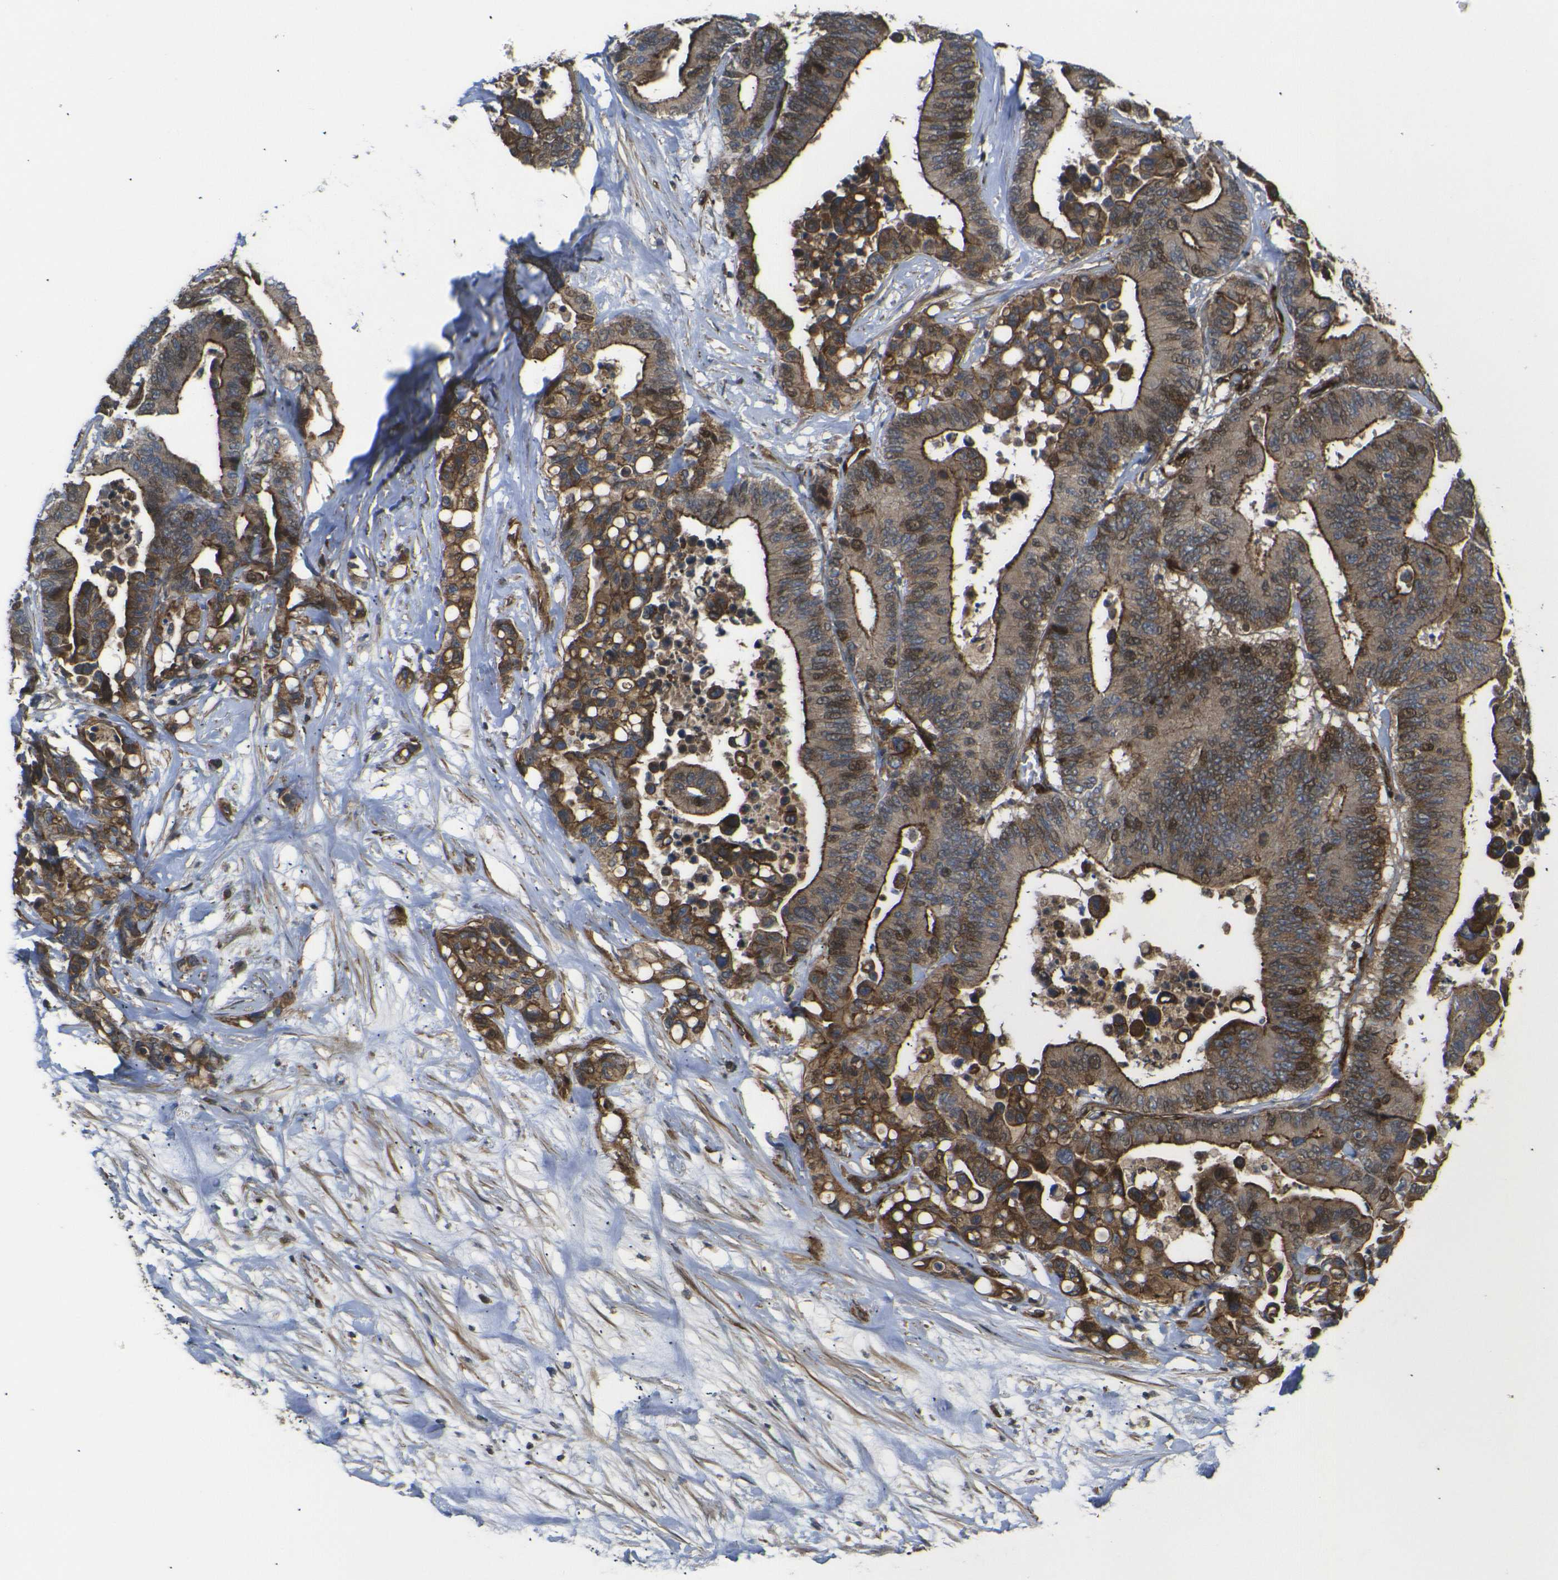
{"staining": {"intensity": "moderate", "quantity": ">75%", "location": "cytoplasmic/membranous,nuclear"}, "tissue": "colorectal cancer", "cell_type": "Tumor cells", "image_type": "cancer", "snomed": [{"axis": "morphology", "description": "Normal tissue, NOS"}, {"axis": "morphology", "description": "Adenocarcinoma, NOS"}, {"axis": "topography", "description": "Colon"}], "caption": "IHC staining of colorectal adenocarcinoma, which reveals medium levels of moderate cytoplasmic/membranous and nuclear positivity in approximately >75% of tumor cells indicating moderate cytoplasmic/membranous and nuclear protein expression. The staining was performed using DAB (brown) for protein detection and nuclei were counterstained in hematoxylin (blue).", "gene": "ECE1", "patient": {"sex": "male", "age": 82}}